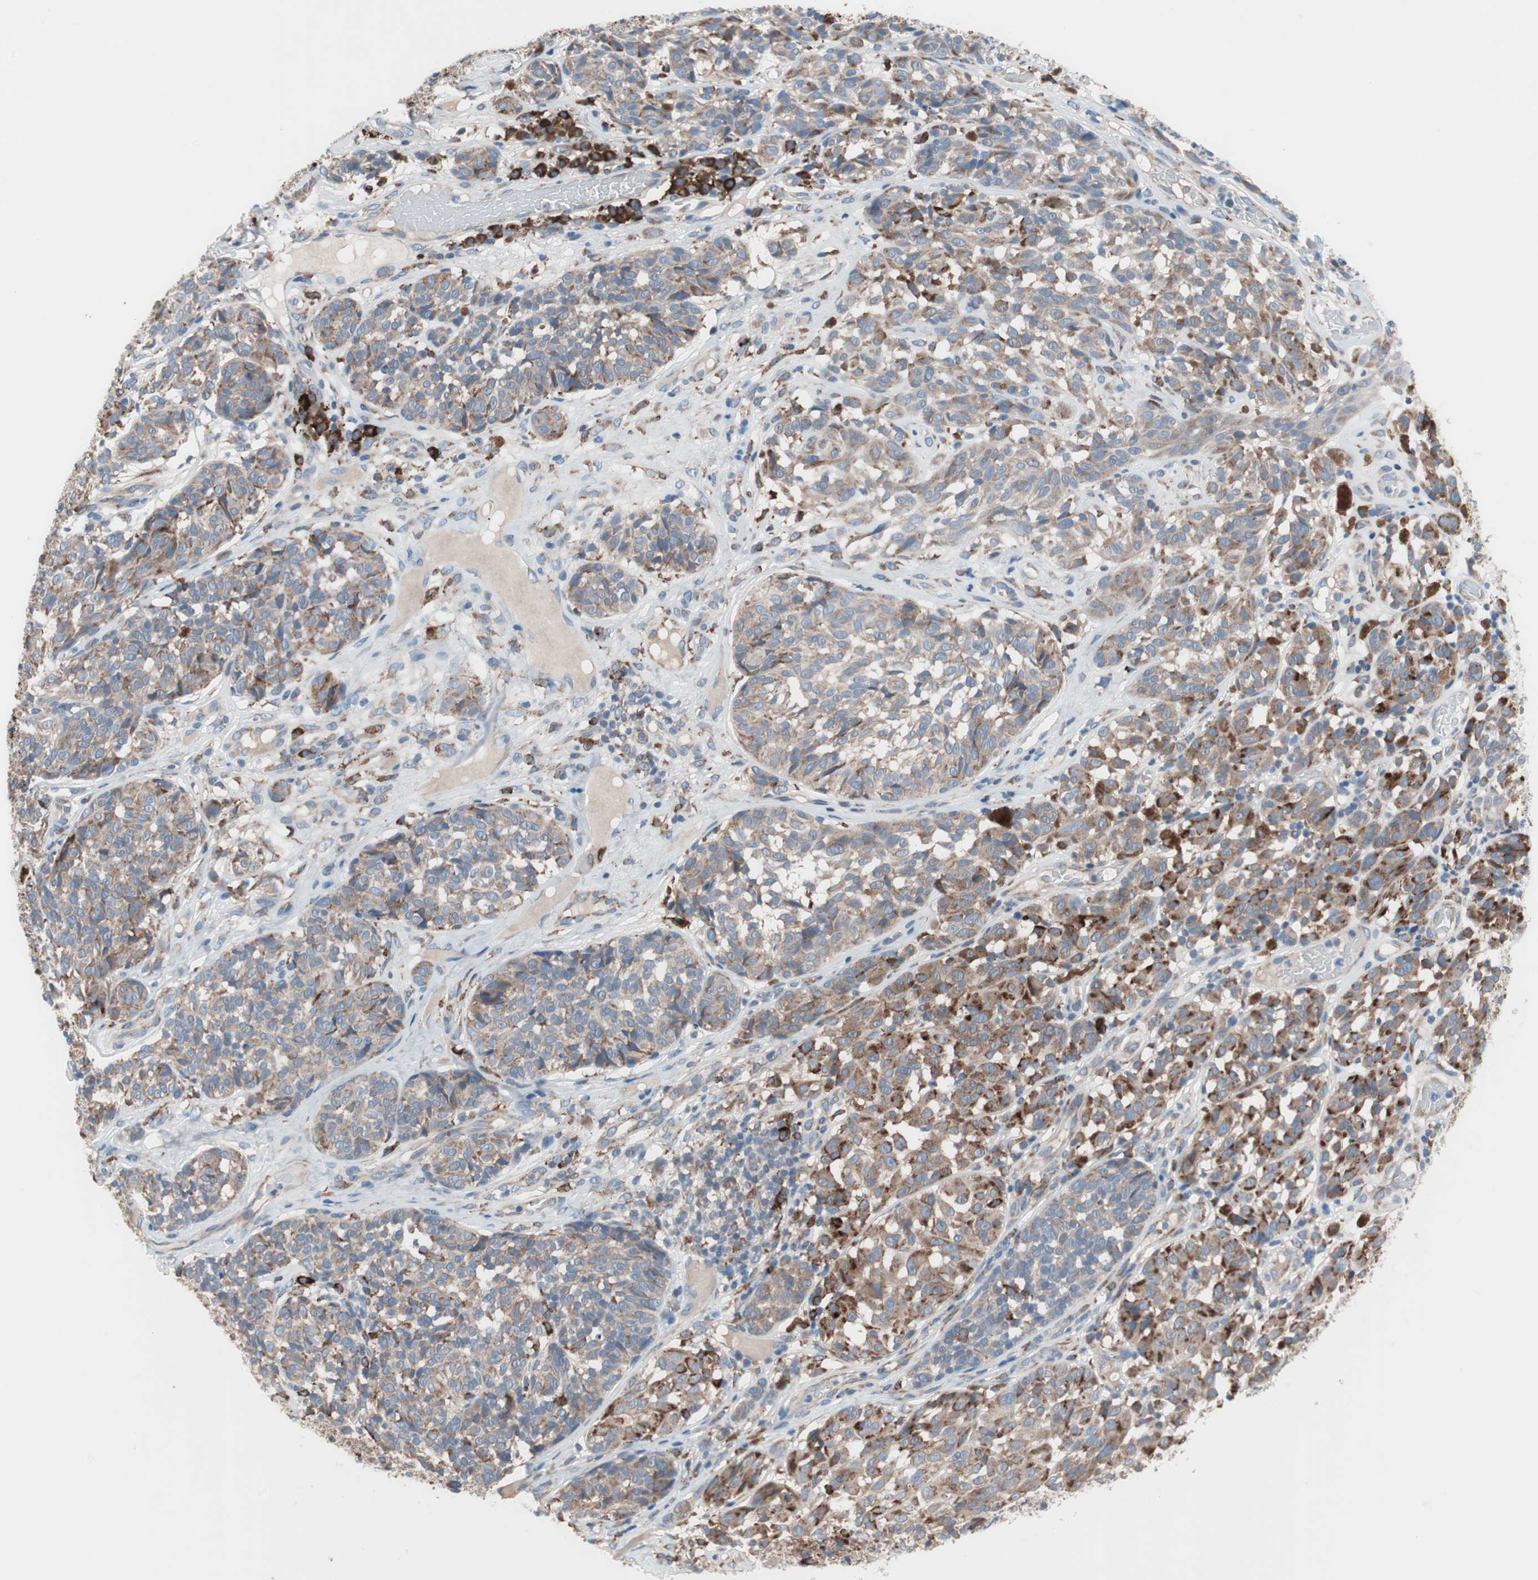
{"staining": {"intensity": "weak", "quantity": ">75%", "location": "cytoplasmic/membranous"}, "tissue": "melanoma", "cell_type": "Tumor cells", "image_type": "cancer", "snomed": [{"axis": "morphology", "description": "Malignant melanoma, NOS"}, {"axis": "topography", "description": "Skin"}], "caption": "Immunohistochemistry histopathology image of neoplastic tissue: malignant melanoma stained using IHC displays low levels of weak protein expression localized specifically in the cytoplasmic/membranous of tumor cells, appearing as a cytoplasmic/membranous brown color.", "gene": "SLC27A4", "patient": {"sex": "female", "age": 46}}